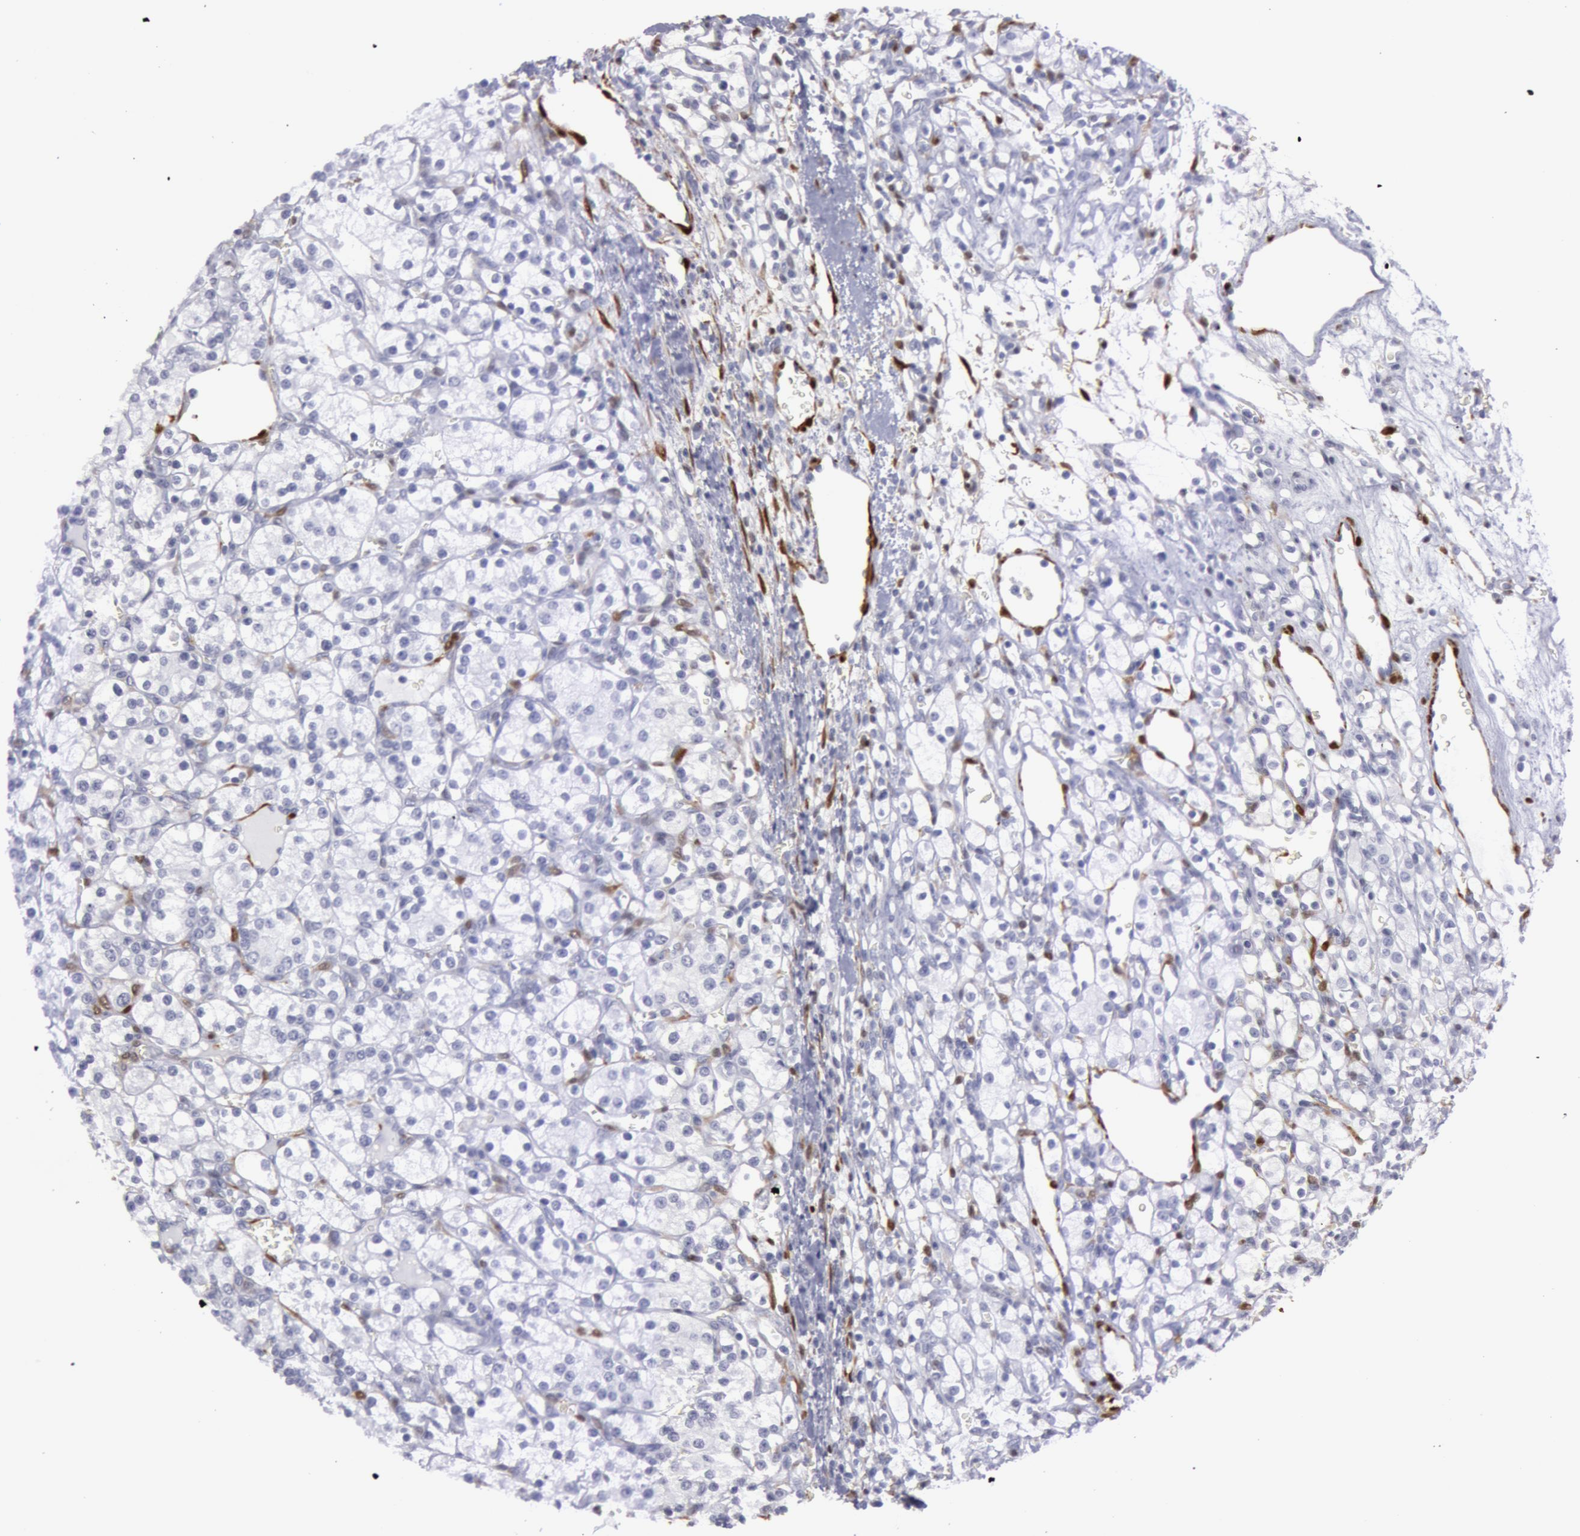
{"staining": {"intensity": "negative", "quantity": "none", "location": "none"}, "tissue": "renal cancer", "cell_type": "Tumor cells", "image_type": "cancer", "snomed": [{"axis": "morphology", "description": "Adenocarcinoma, NOS"}, {"axis": "topography", "description": "Kidney"}], "caption": "Immunohistochemical staining of renal cancer exhibits no significant positivity in tumor cells.", "gene": "TAGLN", "patient": {"sex": "female", "age": 62}}